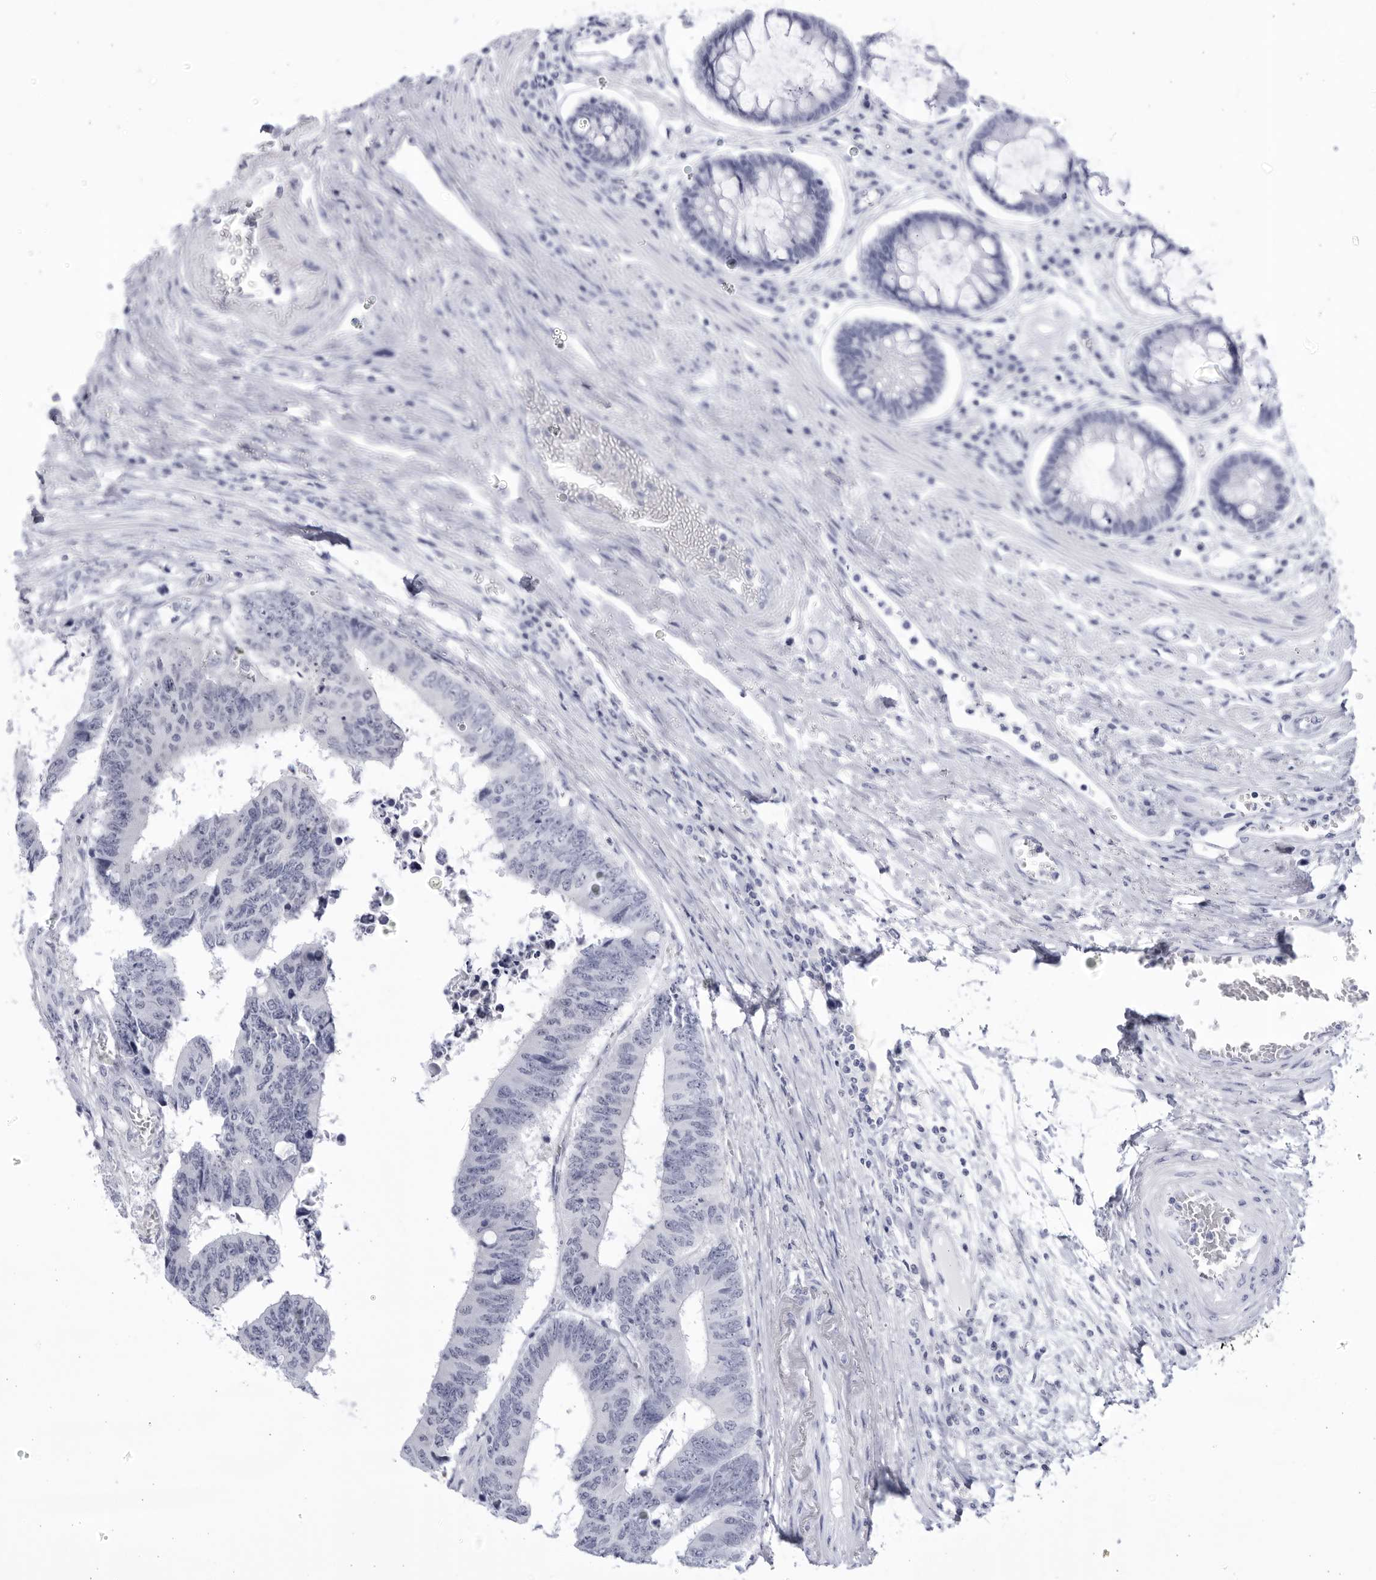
{"staining": {"intensity": "negative", "quantity": "none", "location": "none"}, "tissue": "colorectal cancer", "cell_type": "Tumor cells", "image_type": "cancer", "snomed": [{"axis": "morphology", "description": "Adenocarcinoma, NOS"}, {"axis": "topography", "description": "Rectum"}], "caption": "High power microscopy image of an immunohistochemistry (IHC) image of colorectal cancer (adenocarcinoma), revealing no significant expression in tumor cells. The staining was performed using DAB (3,3'-diaminobenzidine) to visualize the protein expression in brown, while the nuclei were stained in blue with hematoxylin (Magnification: 20x).", "gene": "CCDC181", "patient": {"sex": "male", "age": 84}}